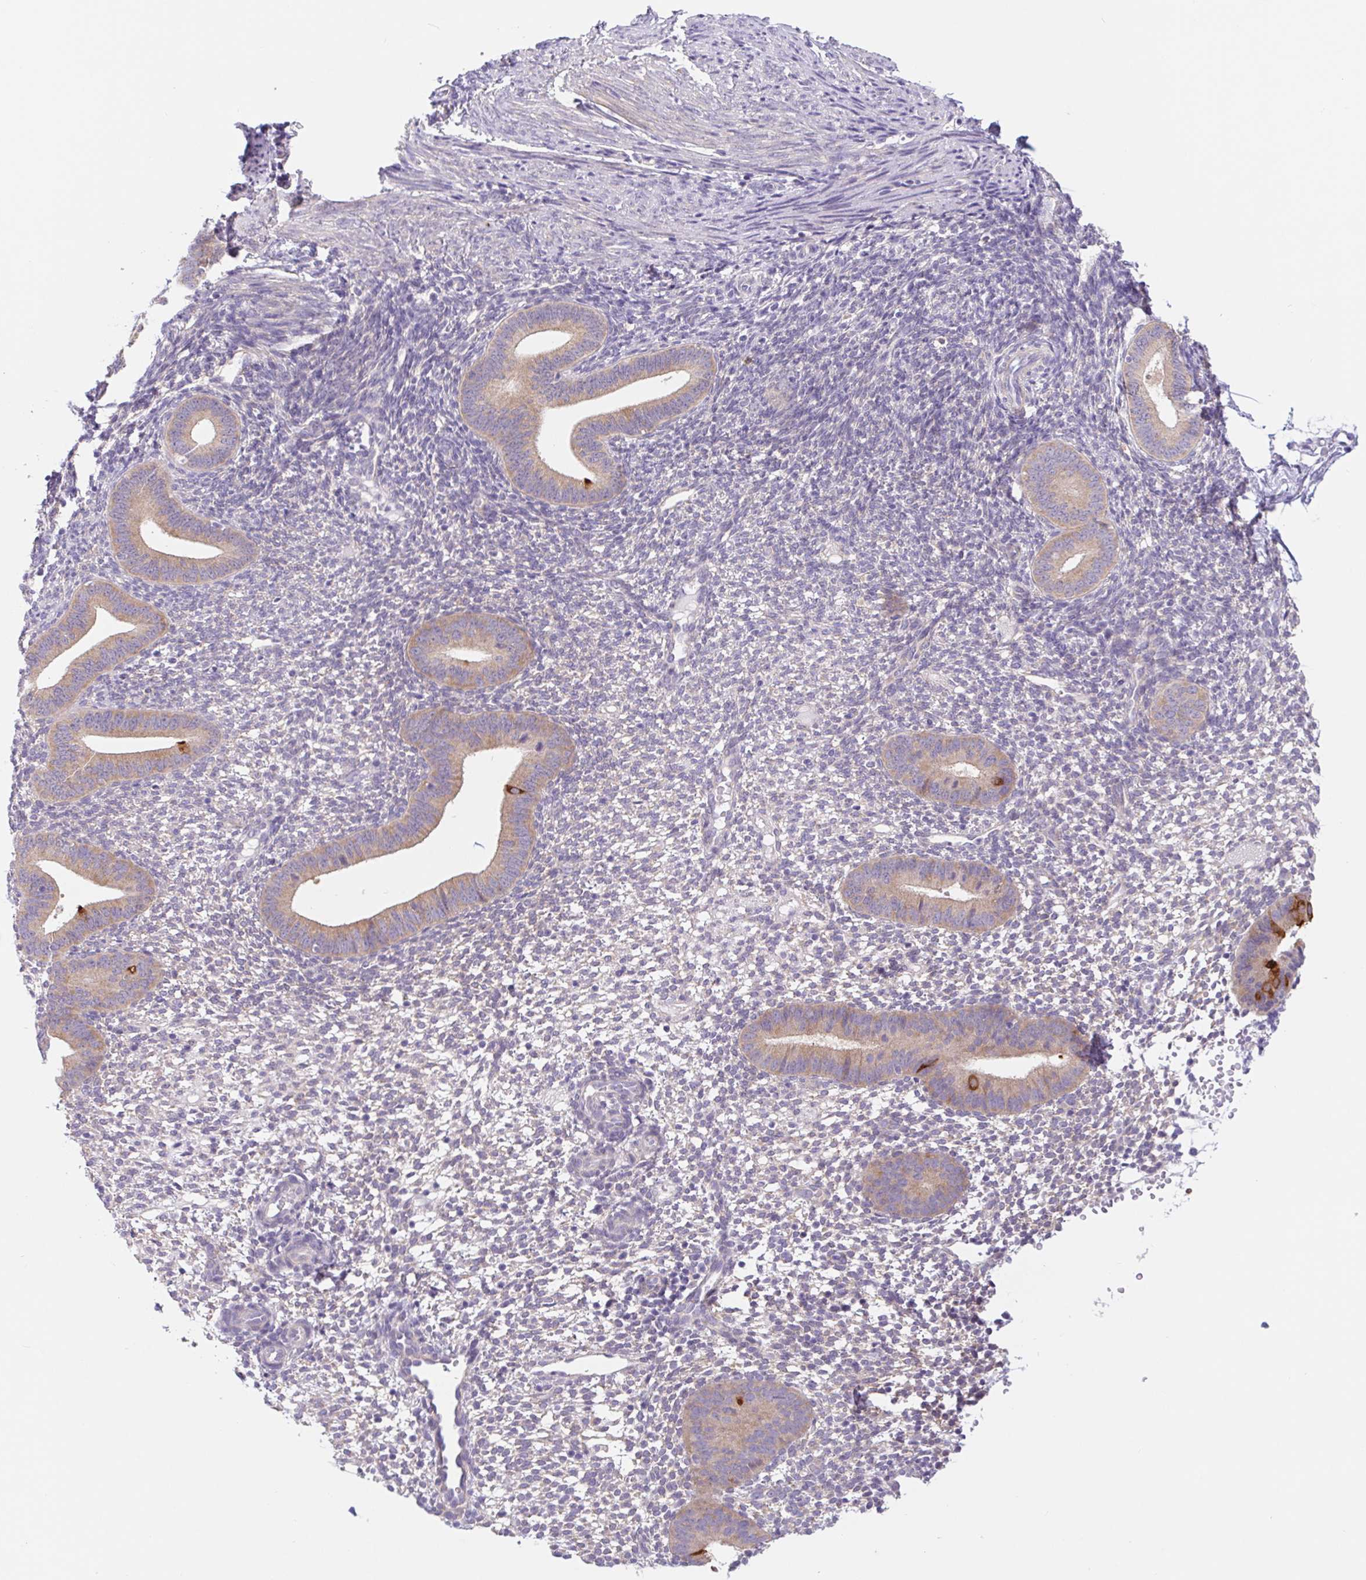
{"staining": {"intensity": "negative", "quantity": "none", "location": "none"}, "tissue": "endometrium", "cell_type": "Cells in endometrial stroma", "image_type": "normal", "snomed": [{"axis": "morphology", "description": "Normal tissue, NOS"}, {"axis": "topography", "description": "Endometrium"}], "caption": "The image reveals no staining of cells in endometrial stroma in benign endometrium. The staining was performed using DAB (3,3'-diaminobenzidine) to visualize the protein expression in brown, while the nuclei were stained in blue with hematoxylin (Magnification: 20x).", "gene": "DYNC2LI1", "patient": {"sex": "female", "age": 40}}